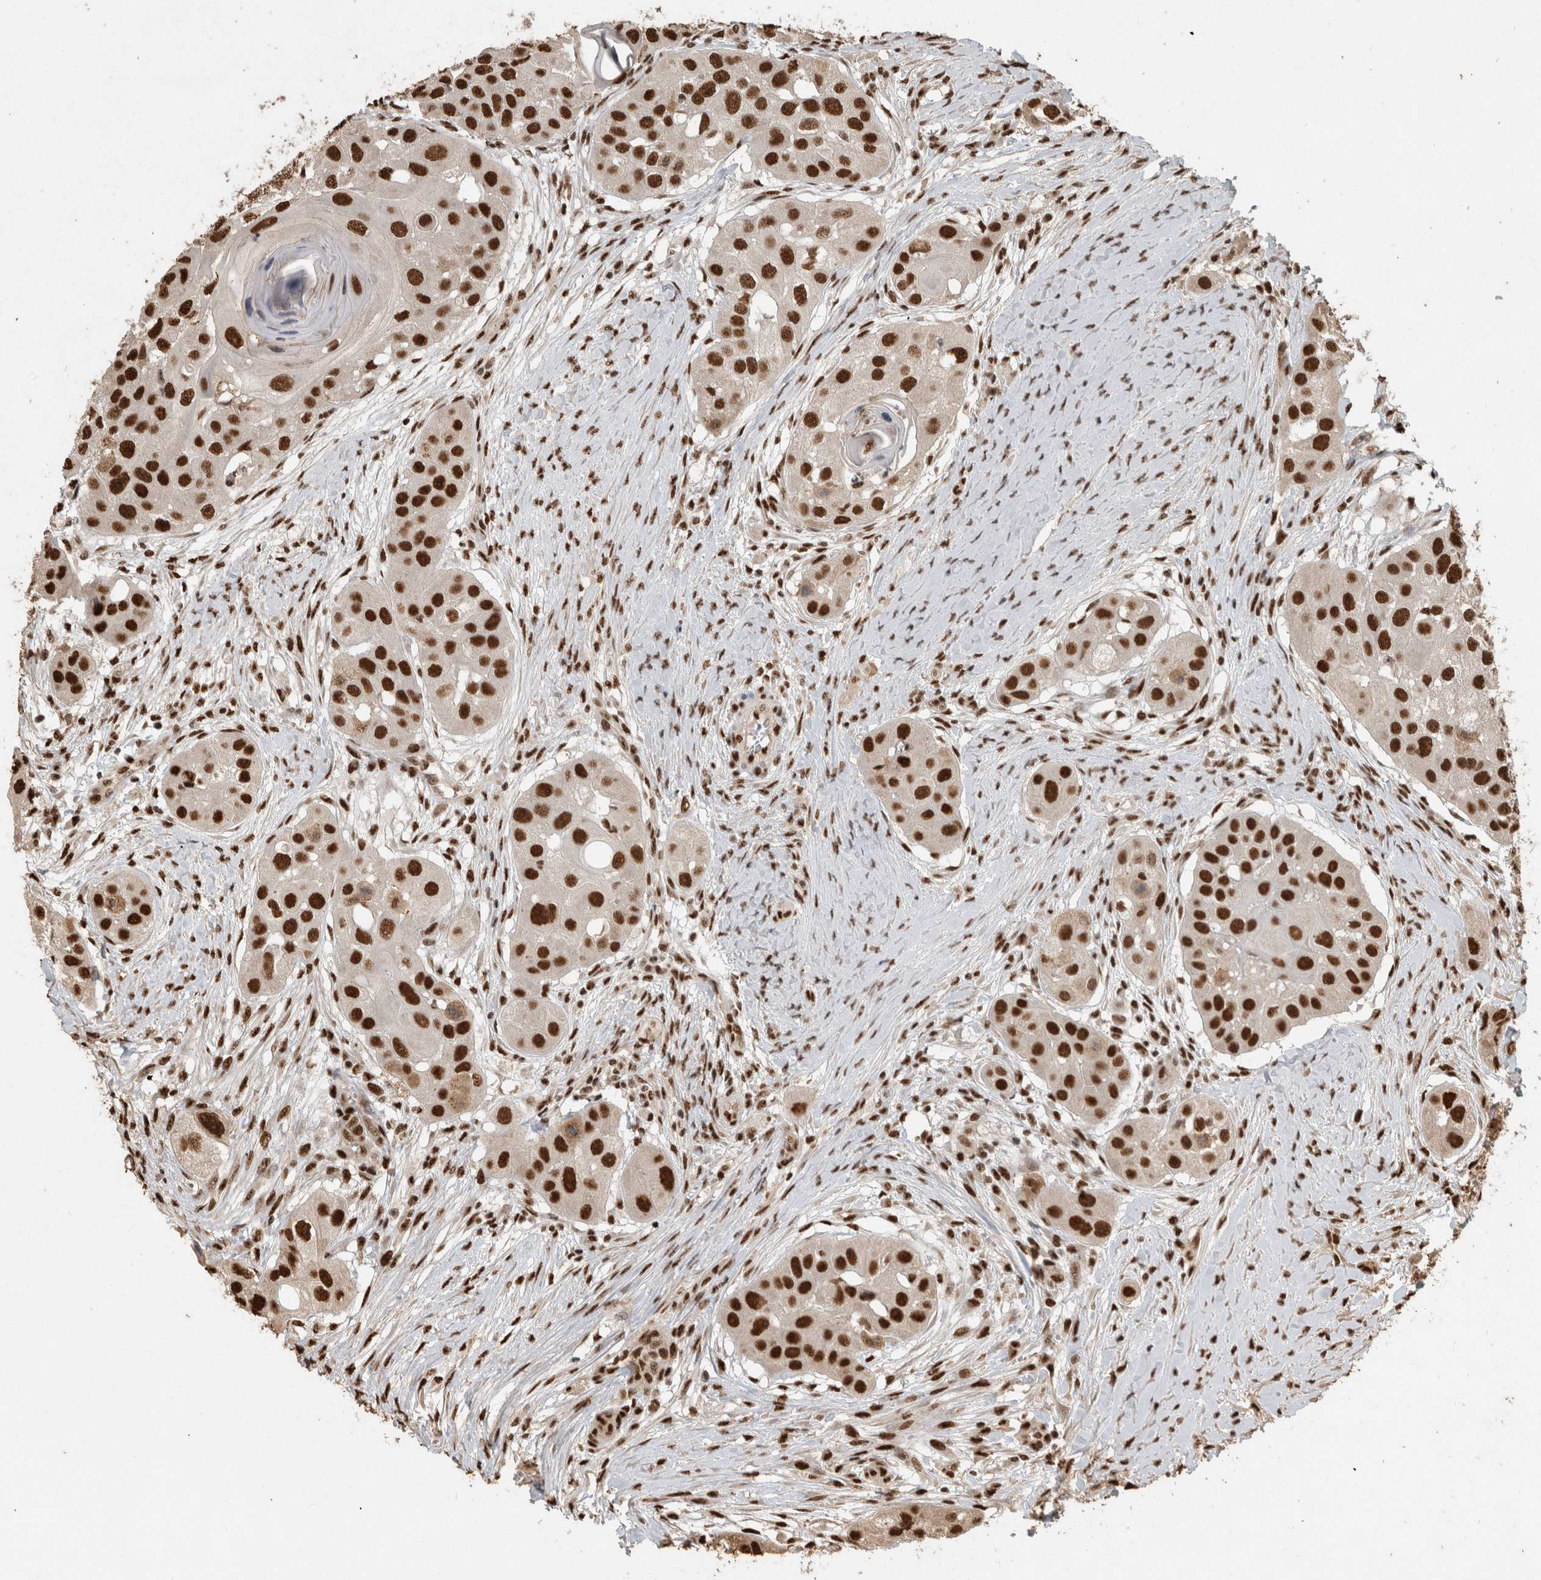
{"staining": {"intensity": "strong", "quantity": ">75%", "location": "nuclear"}, "tissue": "head and neck cancer", "cell_type": "Tumor cells", "image_type": "cancer", "snomed": [{"axis": "morphology", "description": "Normal tissue, NOS"}, {"axis": "morphology", "description": "Squamous cell carcinoma, NOS"}, {"axis": "topography", "description": "Skeletal muscle"}, {"axis": "topography", "description": "Head-Neck"}], "caption": "Immunohistochemistry (IHC) (DAB (3,3'-diaminobenzidine)) staining of human squamous cell carcinoma (head and neck) exhibits strong nuclear protein staining in approximately >75% of tumor cells. Ihc stains the protein in brown and the nuclei are stained blue.", "gene": "RAD50", "patient": {"sex": "male", "age": 51}}